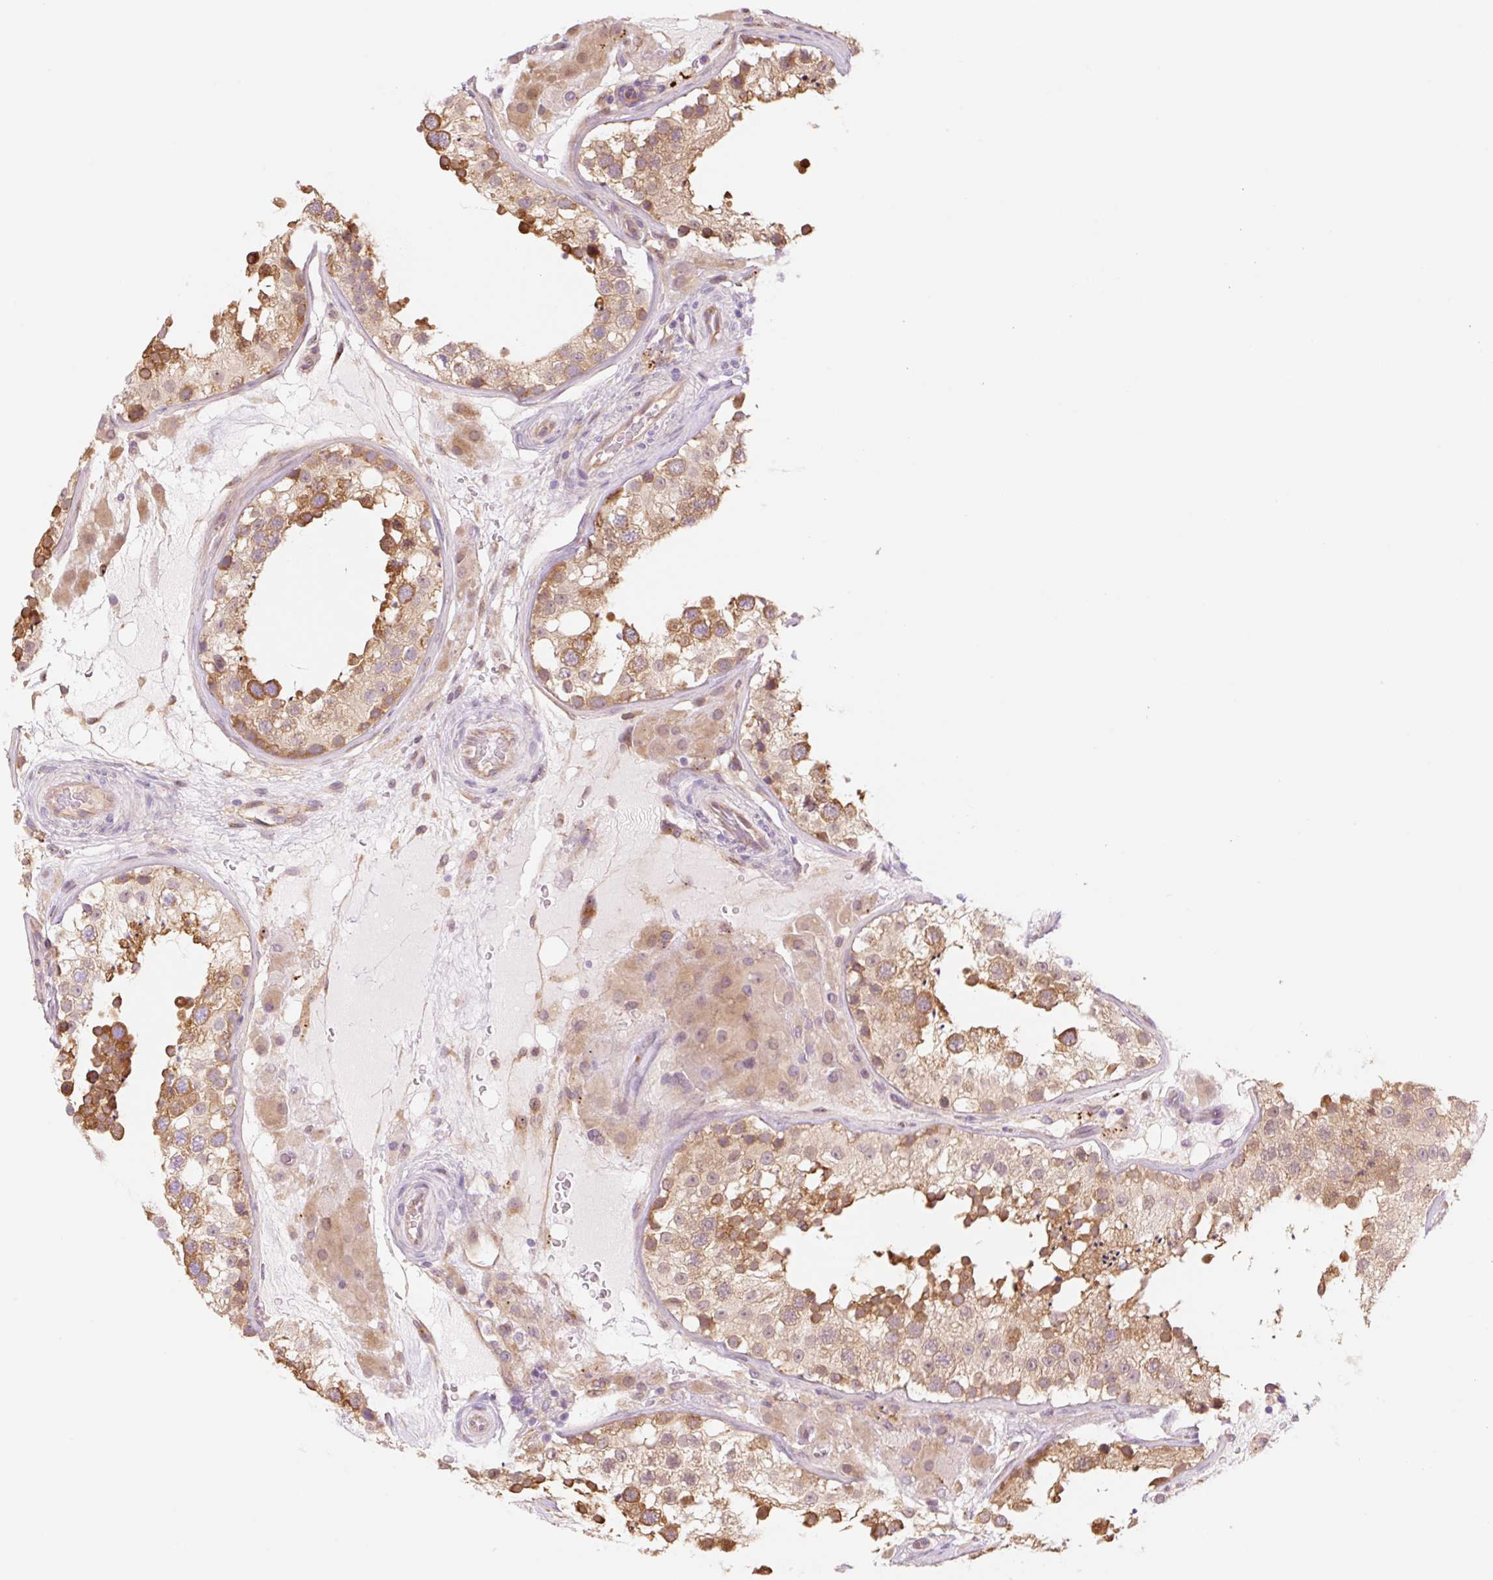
{"staining": {"intensity": "moderate", "quantity": ">75%", "location": "cytoplasmic/membranous"}, "tissue": "testis", "cell_type": "Cells in seminiferous ducts", "image_type": "normal", "snomed": [{"axis": "morphology", "description": "Normal tissue, NOS"}, {"axis": "topography", "description": "Testis"}], "caption": "A histopathology image showing moderate cytoplasmic/membranous positivity in approximately >75% of cells in seminiferous ducts in unremarkable testis, as visualized by brown immunohistochemical staining.", "gene": "NLRP5", "patient": {"sex": "male", "age": 26}}